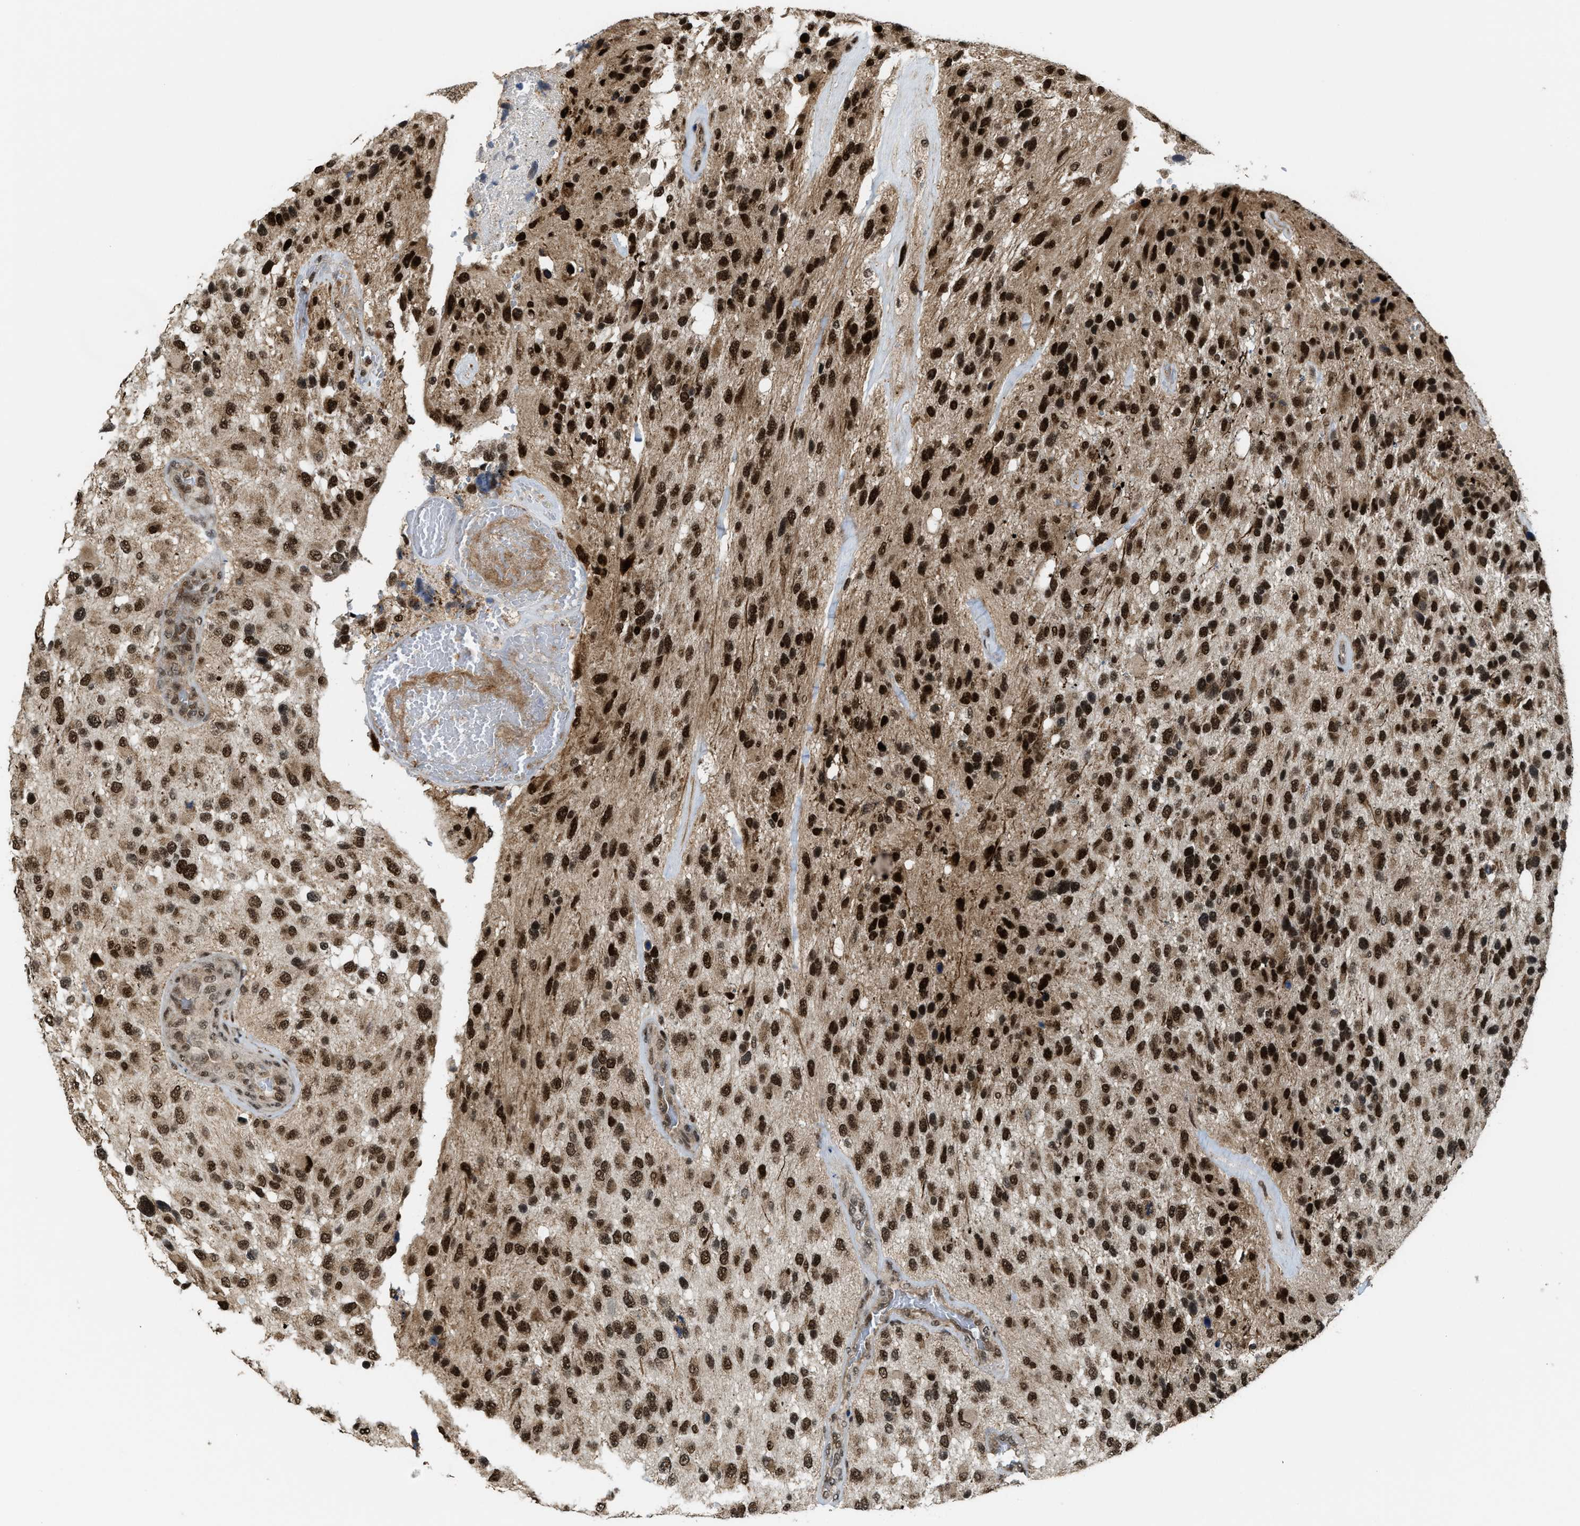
{"staining": {"intensity": "strong", "quantity": ">75%", "location": "nuclear"}, "tissue": "glioma", "cell_type": "Tumor cells", "image_type": "cancer", "snomed": [{"axis": "morphology", "description": "Glioma, malignant, High grade"}, {"axis": "topography", "description": "Brain"}], "caption": "Immunohistochemistry (IHC) micrograph of neoplastic tissue: glioma stained using immunohistochemistry exhibits high levels of strong protein expression localized specifically in the nuclear of tumor cells, appearing as a nuclear brown color.", "gene": "ZNF250", "patient": {"sex": "female", "age": 58}}